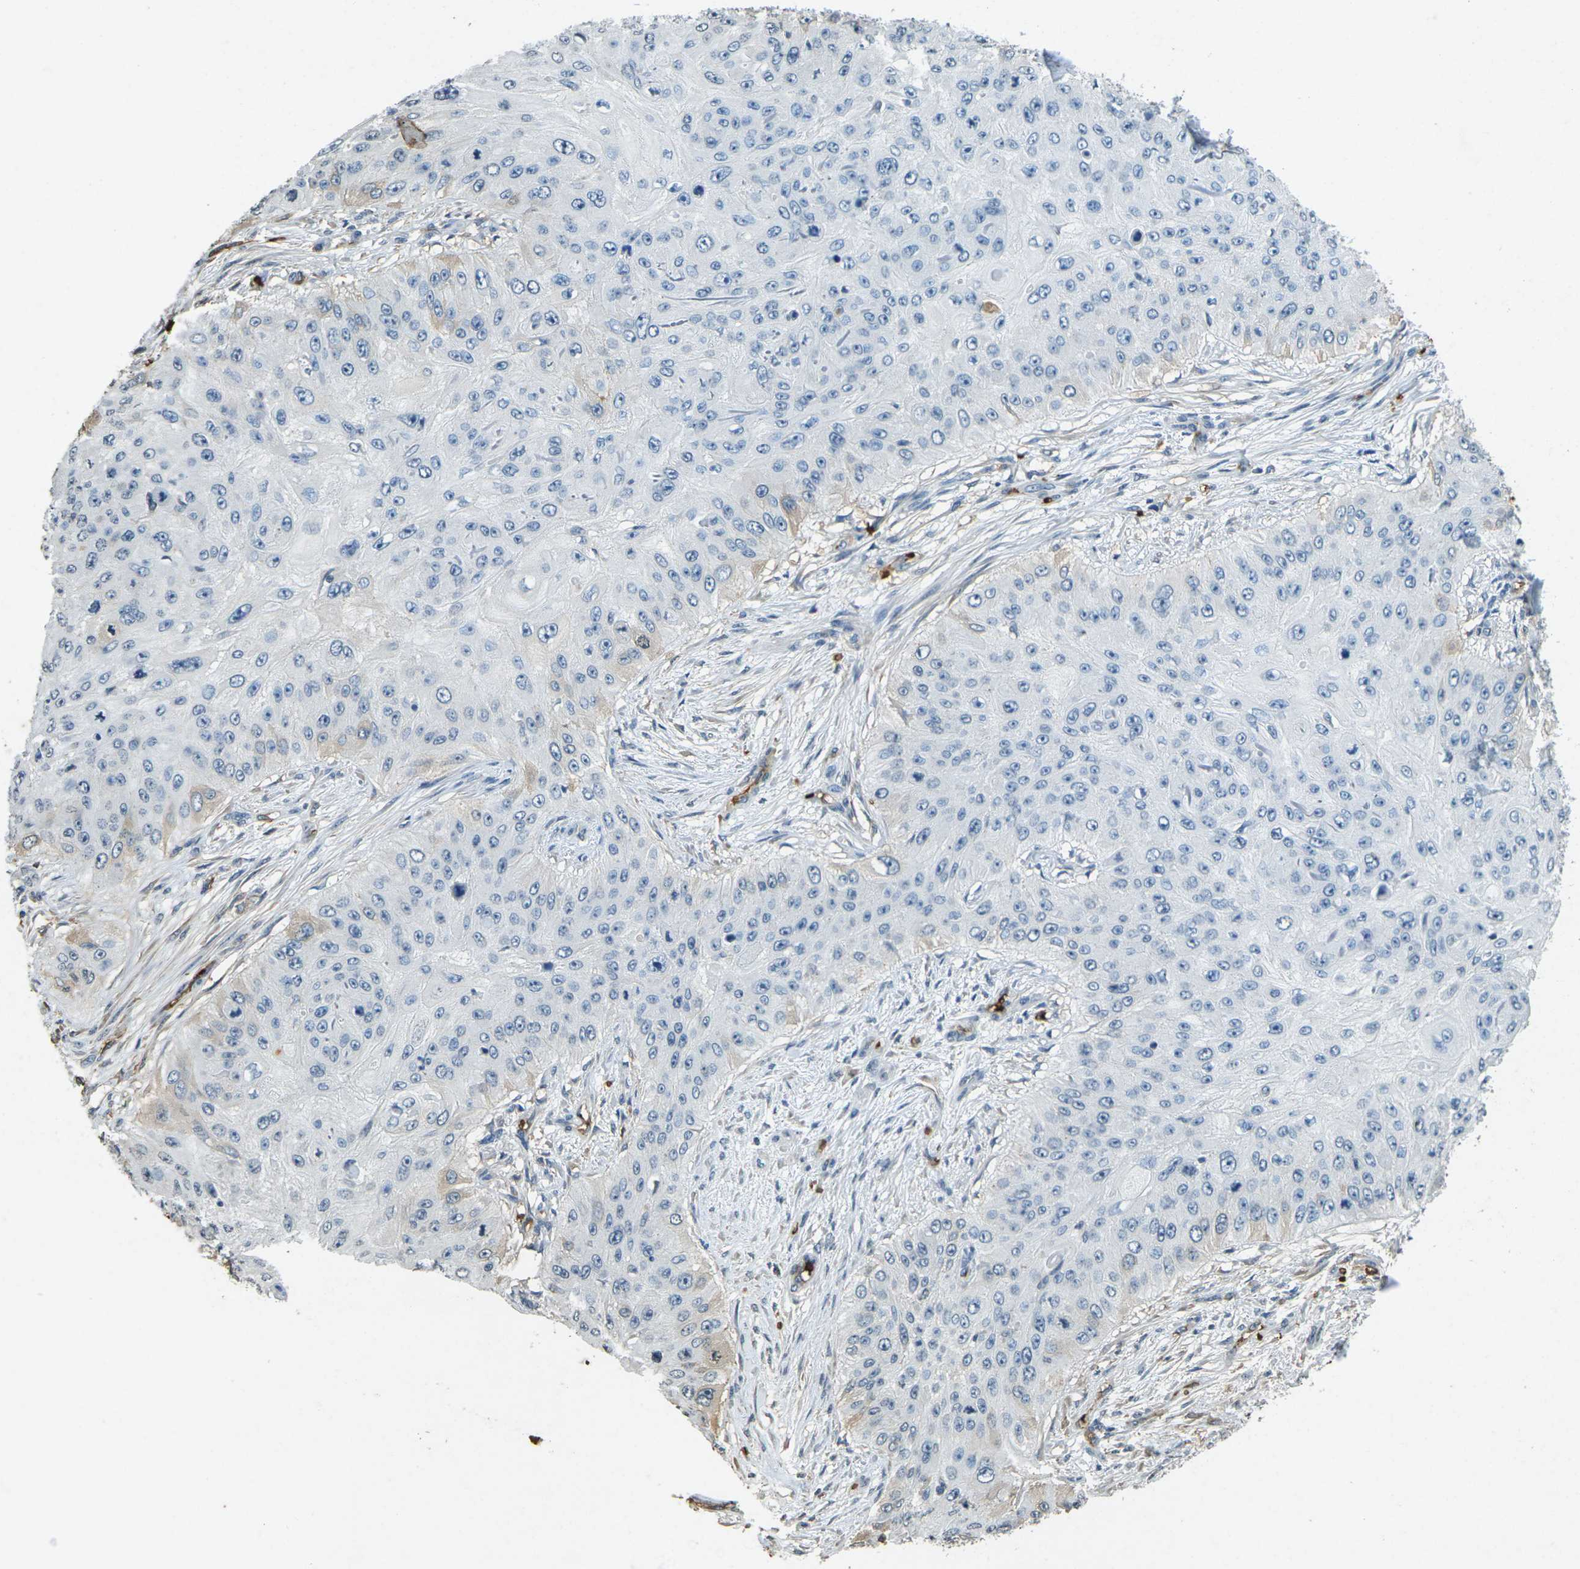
{"staining": {"intensity": "negative", "quantity": "none", "location": "none"}, "tissue": "skin cancer", "cell_type": "Tumor cells", "image_type": "cancer", "snomed": [{"axis": "morphology", "description": "Squamous cell carcinoma, NOS"}, {"axis": "topography", "description": "Skin"}], "caption": "Skin cancer was stained to show a protein in brown. There is no significant staining in tumor cells.", "gene": "HBB", "patient": {"sex": "female", "age": 80}}